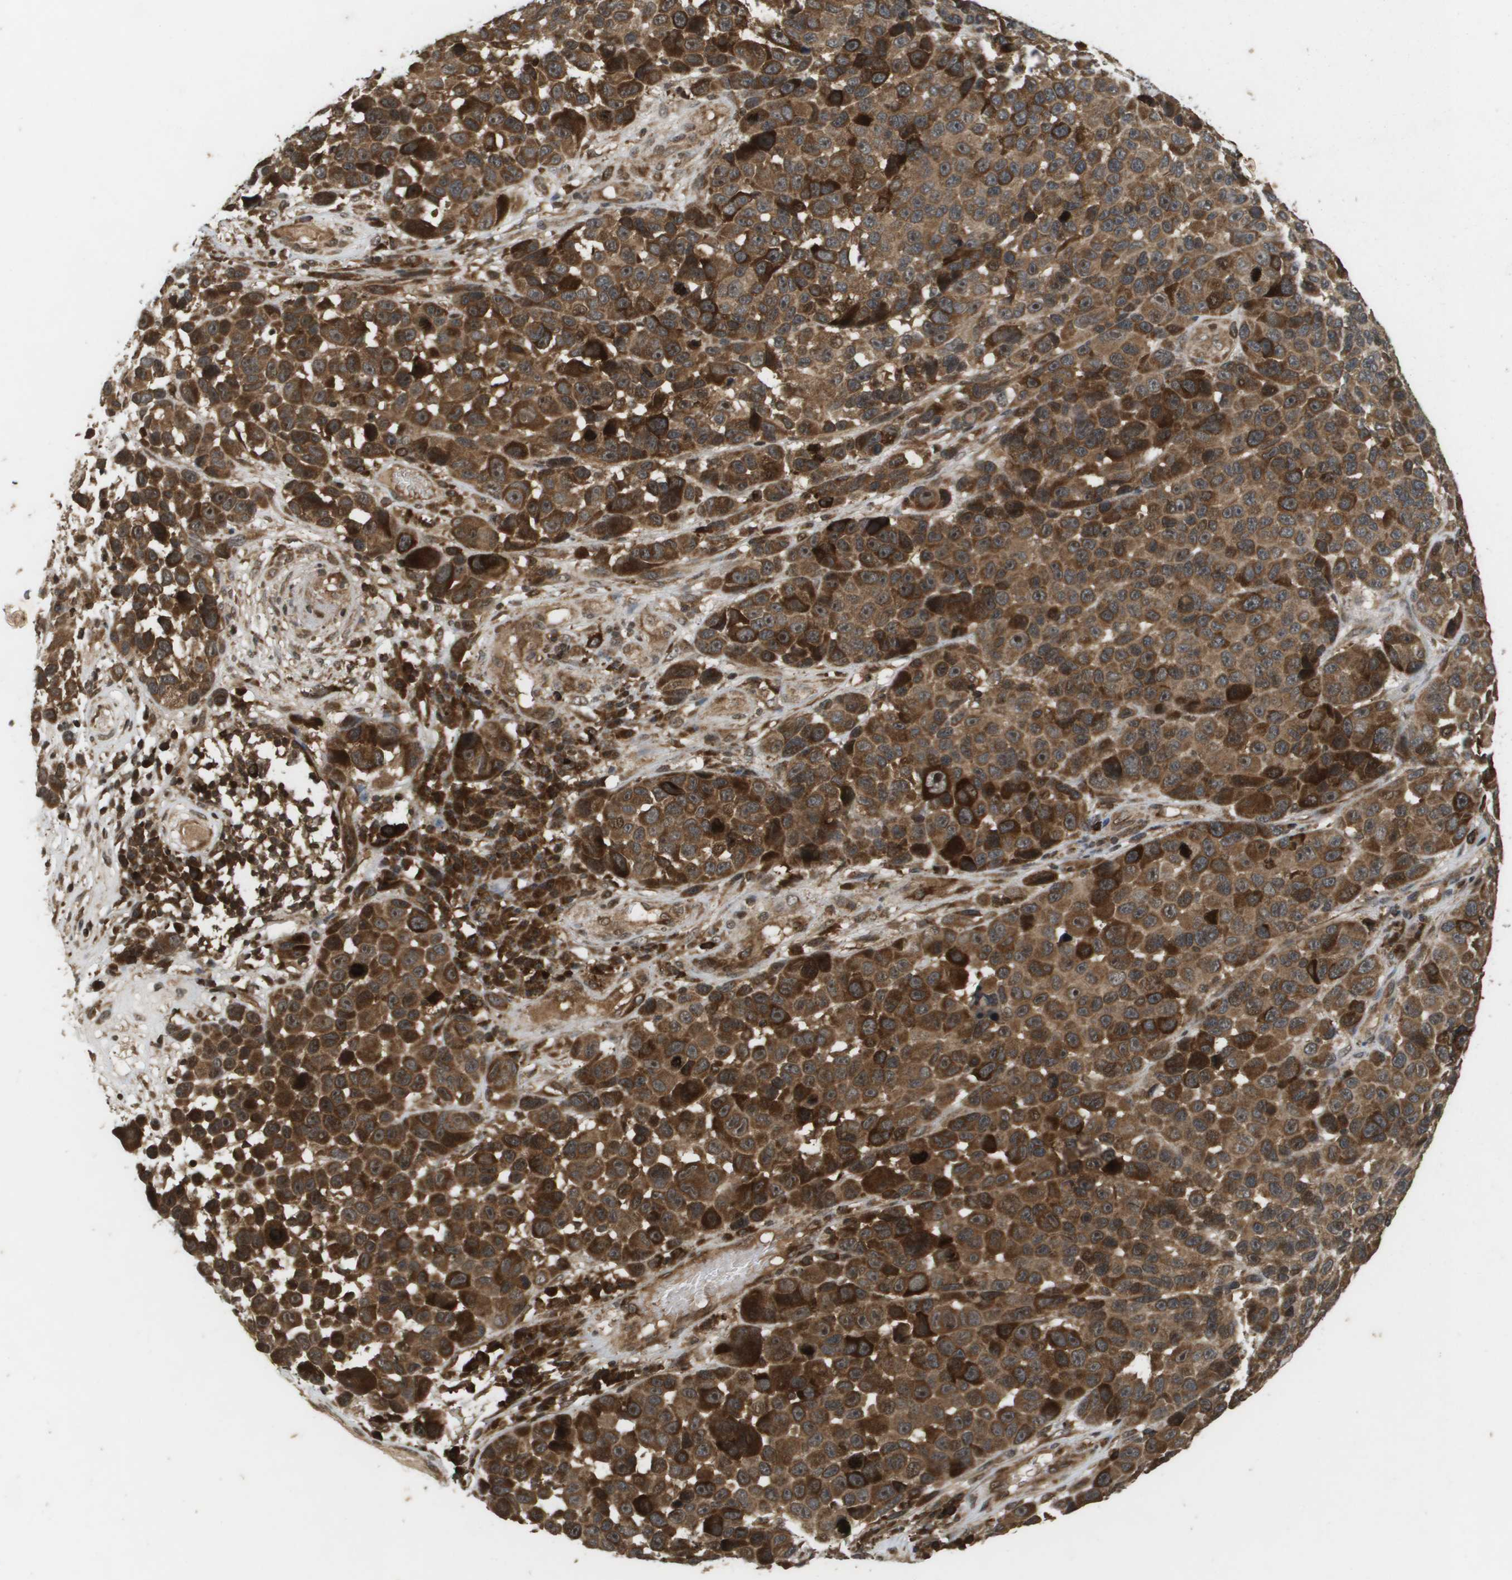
{"staining": {"intensity": "strong", "quantity": ">75%", "location": "cytoplasmic/membranous,nuclear"}, "tissue": "melanoma", "cell_type": "Tumor cells", "image_type": "cancer", "snomed": [{"axis": "morphology", "description": "Malignant melanoma, NOS"}, {"axis": "topography", "description": "Skin"}], "caption": "An immunohistochemistry (IHC) histopathology image of tumor tissue is shown. Protein staining in brown labels strong cytoplasmic/membranous and nuclear positivity in malignant melanoma within tumor cells.", "gene": "KIF11", "patient": {"sex": "male", "age": 53}}